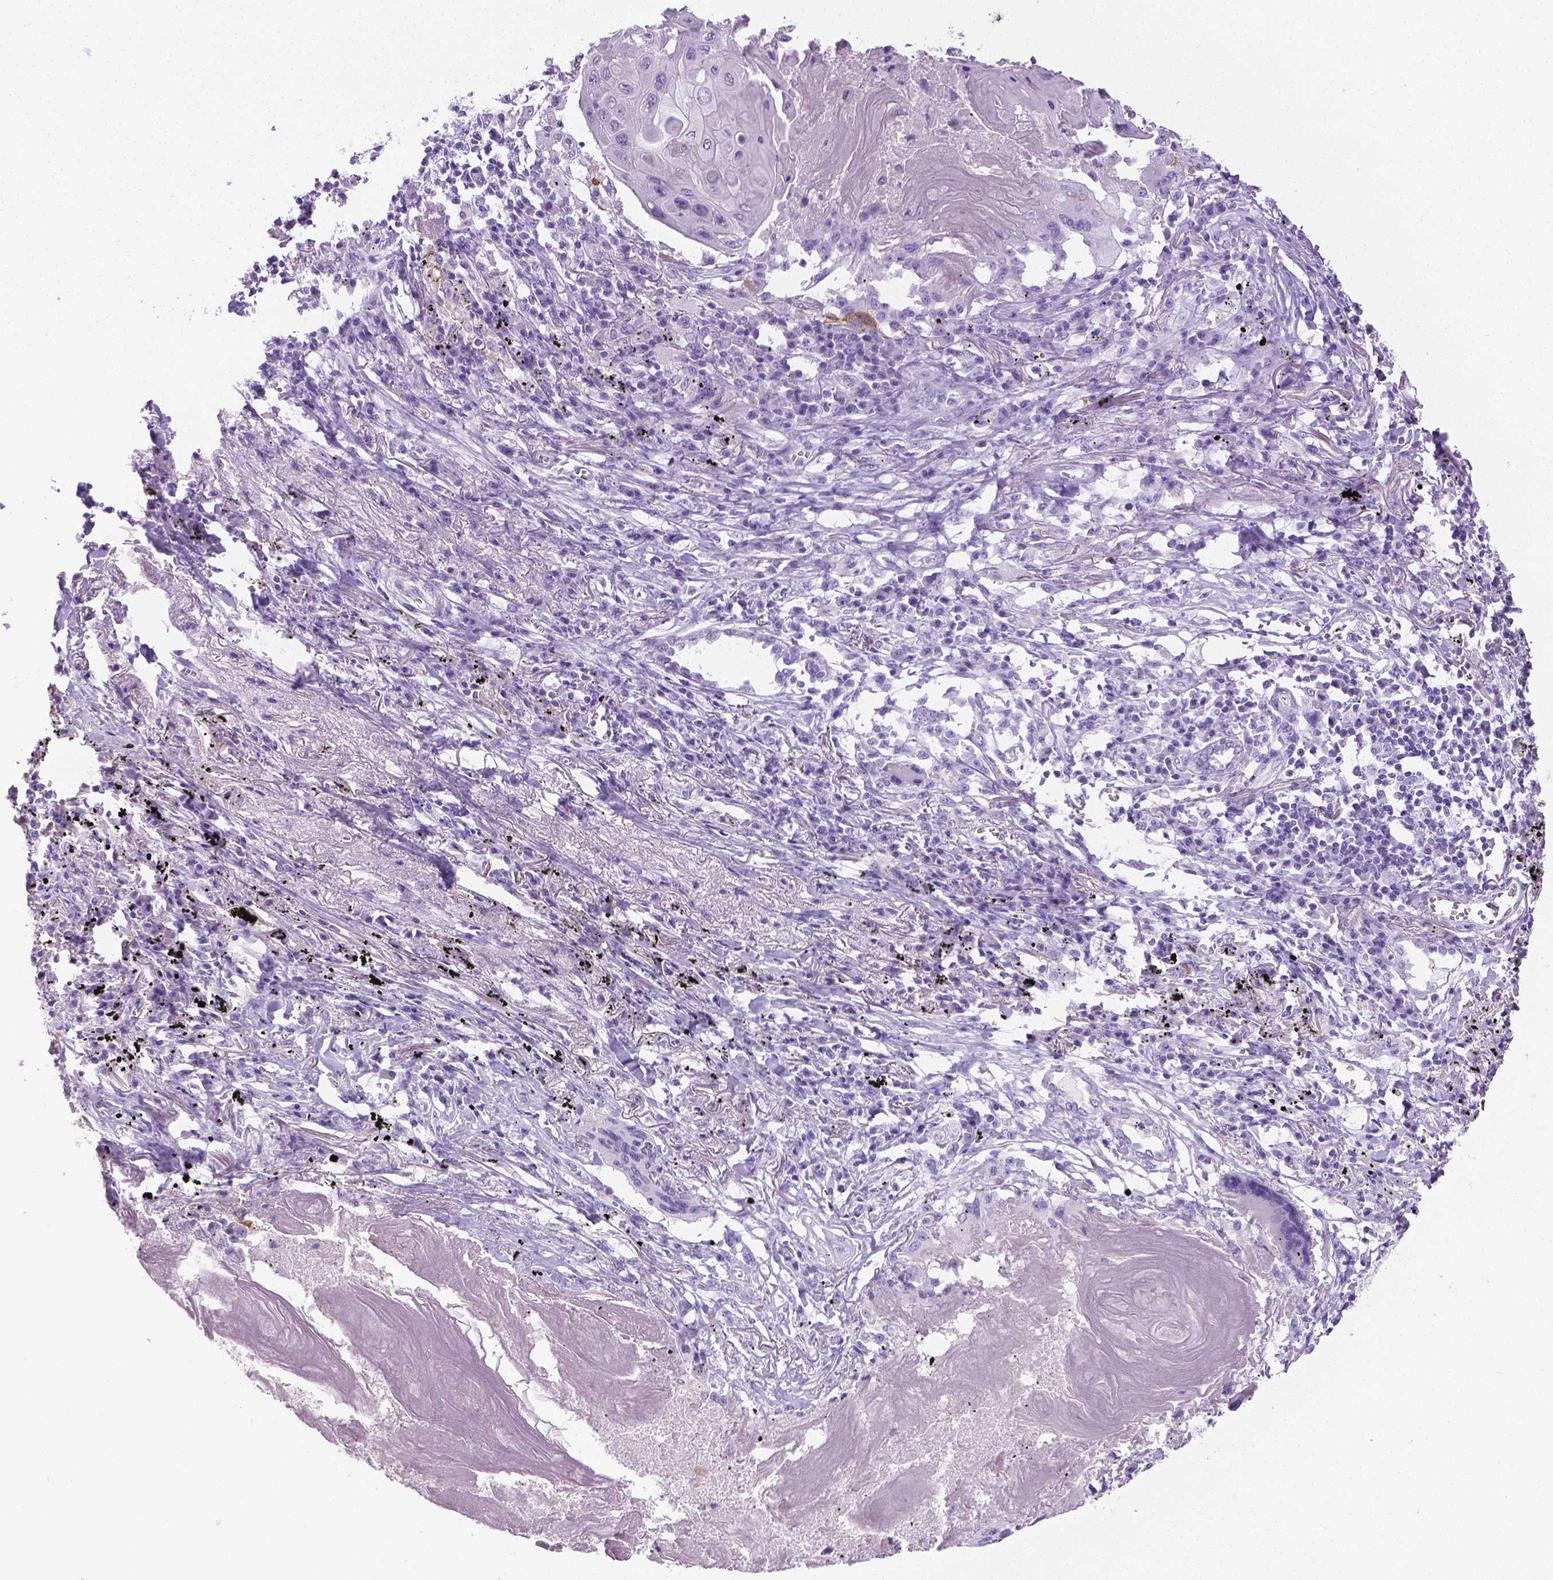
{"staining": {"intensity": "negative", "quantity": "none", "location": "none"}, "tissue": "lung cancer", "cell_type": "Tumor cells", "image_type": "cancer", "snomed": [{"axis": "morphology", "description": "Squamous cell carcinoma, NOS"}, {"axis": "topography", "description": "Lung"}], "caption": "This image is of lung cancer (squamous cell carcinoma) stained with immunohistochemistry (IHC) to label a protein in brown with the nuclei are counter-stained blue. There is no staining in tumor cells.", "gene": "PNMA2", "patient": {"sex": "male", "age": 78}}